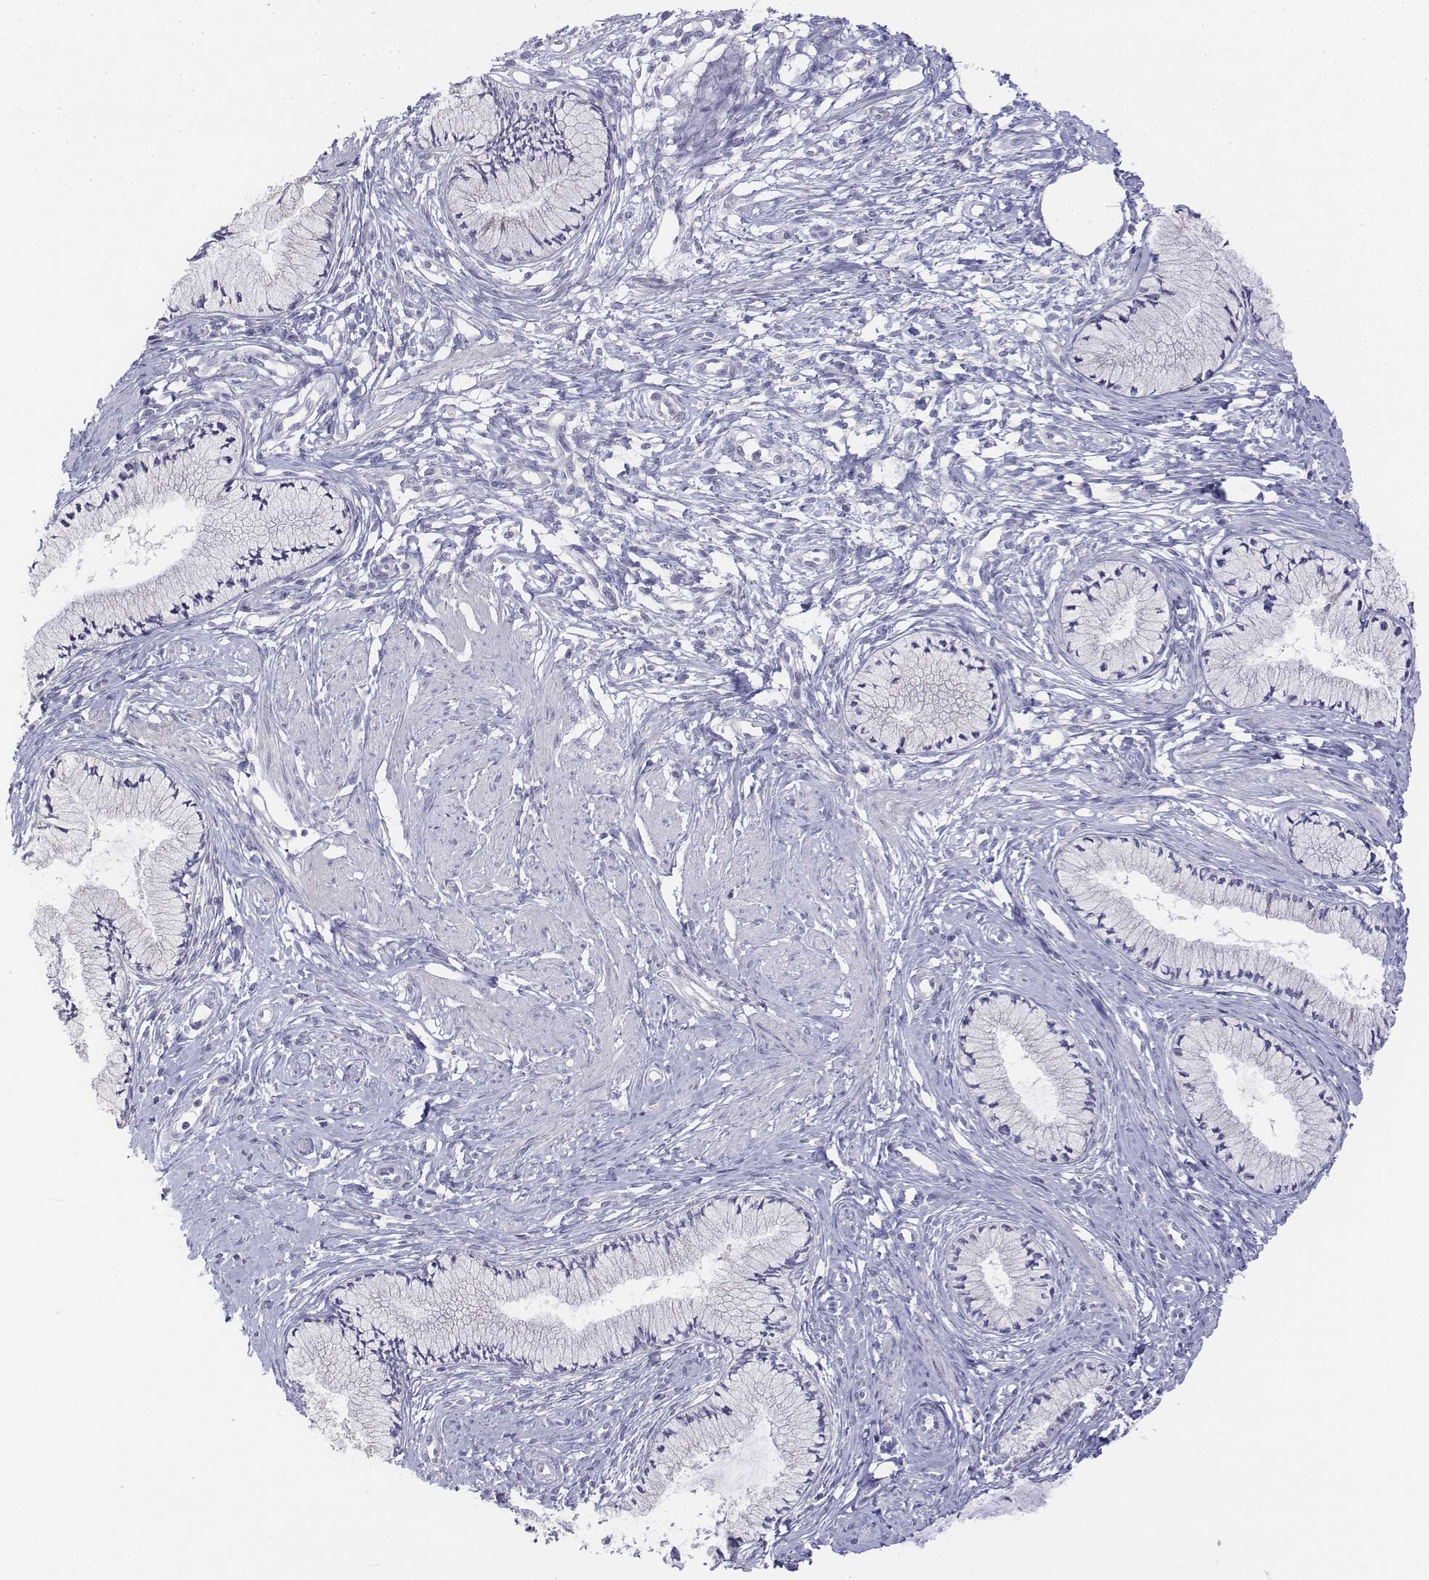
{"staining": {"intensity": "negative", "quantity": "none", "location": "none"}, "tissue": "cervix", "cell_type": "Glandular cells", "image_type": "normal", "snomed": [{"axis": "morphology", "description": "Normal tissue, NOS"}, {"axis": "topography", "description": "Cervix"}], "caption": "Immunohistochemical staining of unremarkable human cervix displays no significant expression in glandular cells.", "gene": "LGSN", "patient": {"sex": "female", "age": 37}}